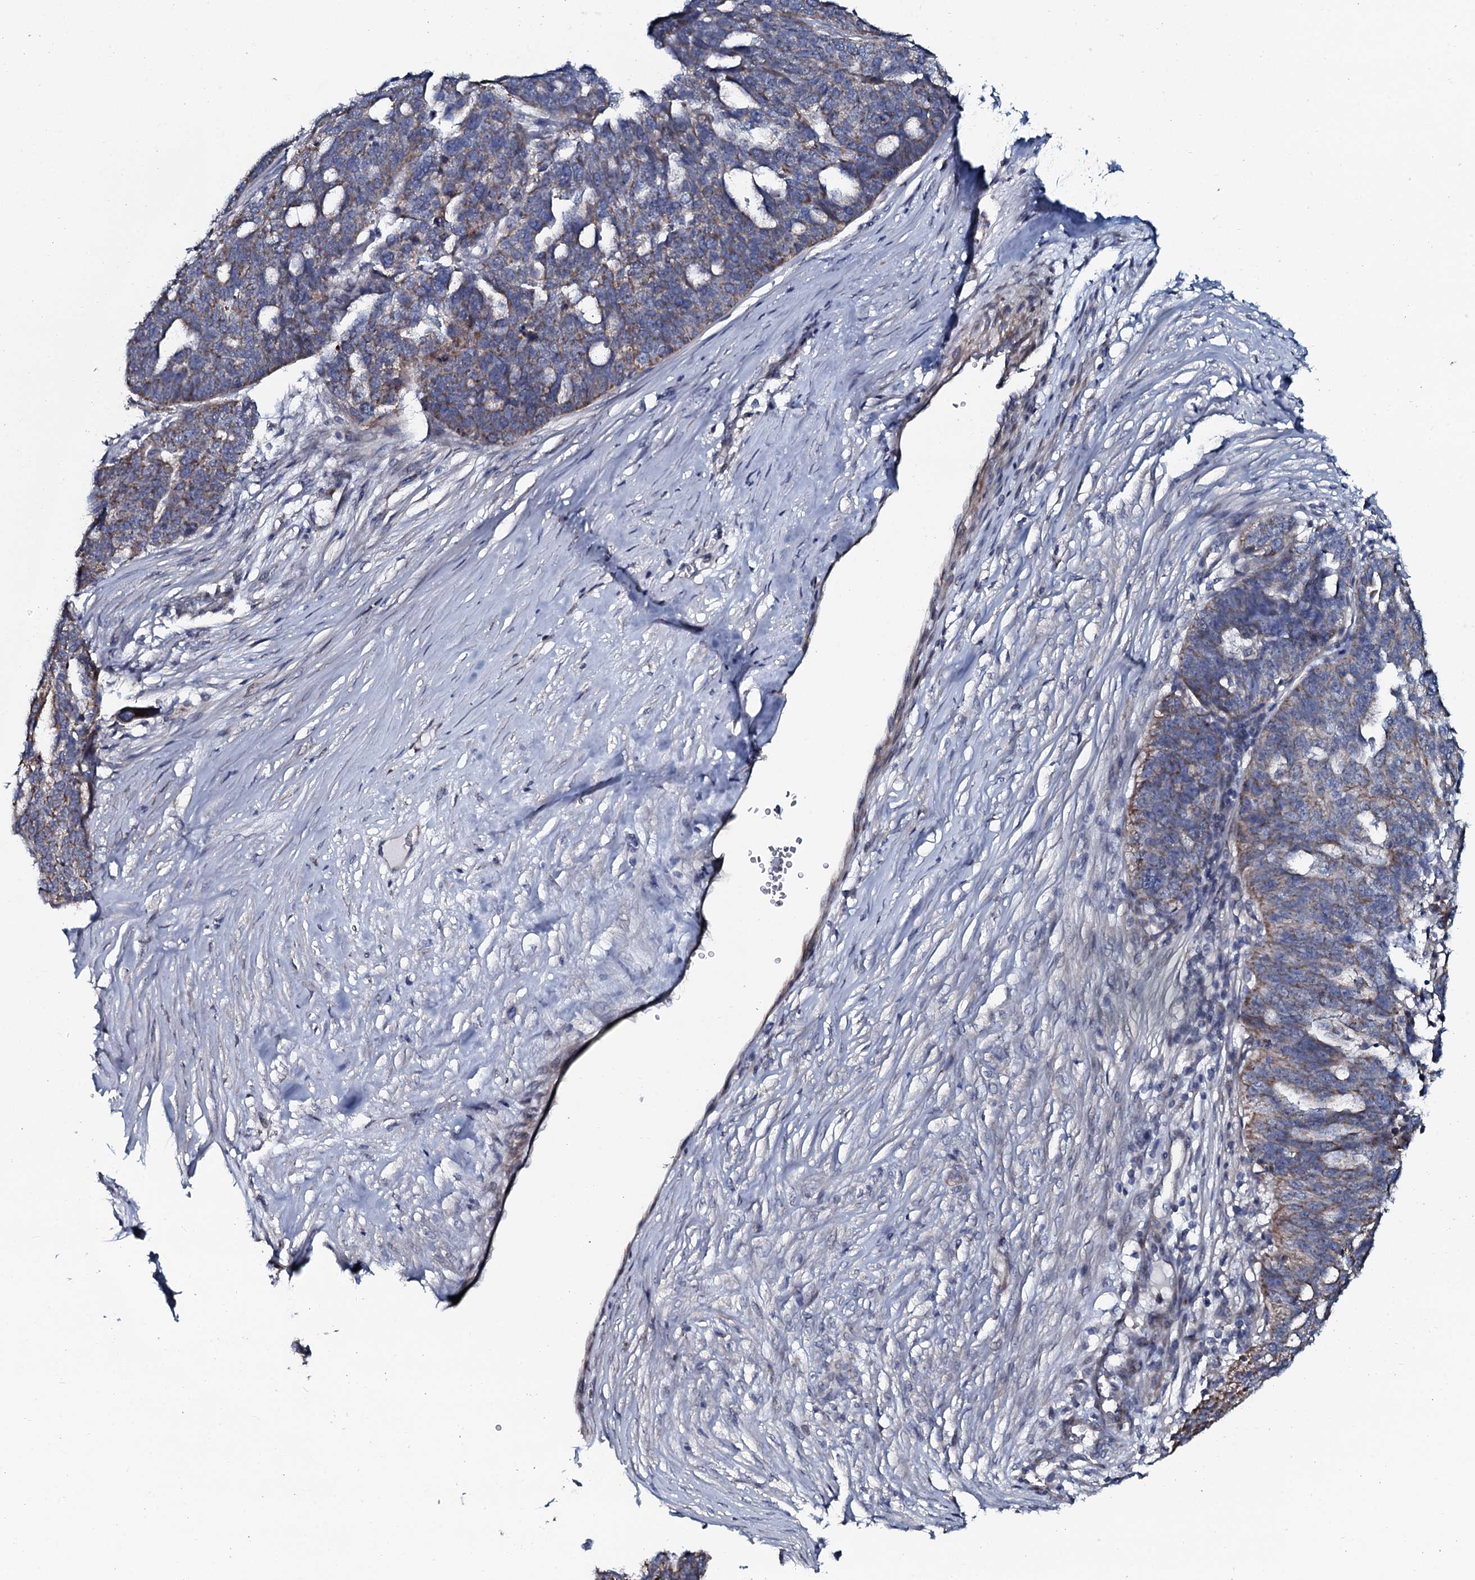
{"staining": {"intensity": "moderate", "quantity": "25%-75%", "location": "cytoplasmic/membranous"}, "tissue": "ovarian cancer", "cell_type": "Tumor cells", "image_type": "cancer", "snomed": [{"axis": "morphology", "description": "Cystadenocarcinoma, serous, NOS"}, {"axis": "topography", "description": "Ovary"}], "caption": "The photomicrograph reveals immunohistochemical staining of ovarian serous cystadenocarcinoma. There is moderate cytoplasmic/membranous positivity is identified in approximately 25%-75% of tumor cells.", "gene": "KCTD4", "patient": {"sex": "female", "age": 59}}